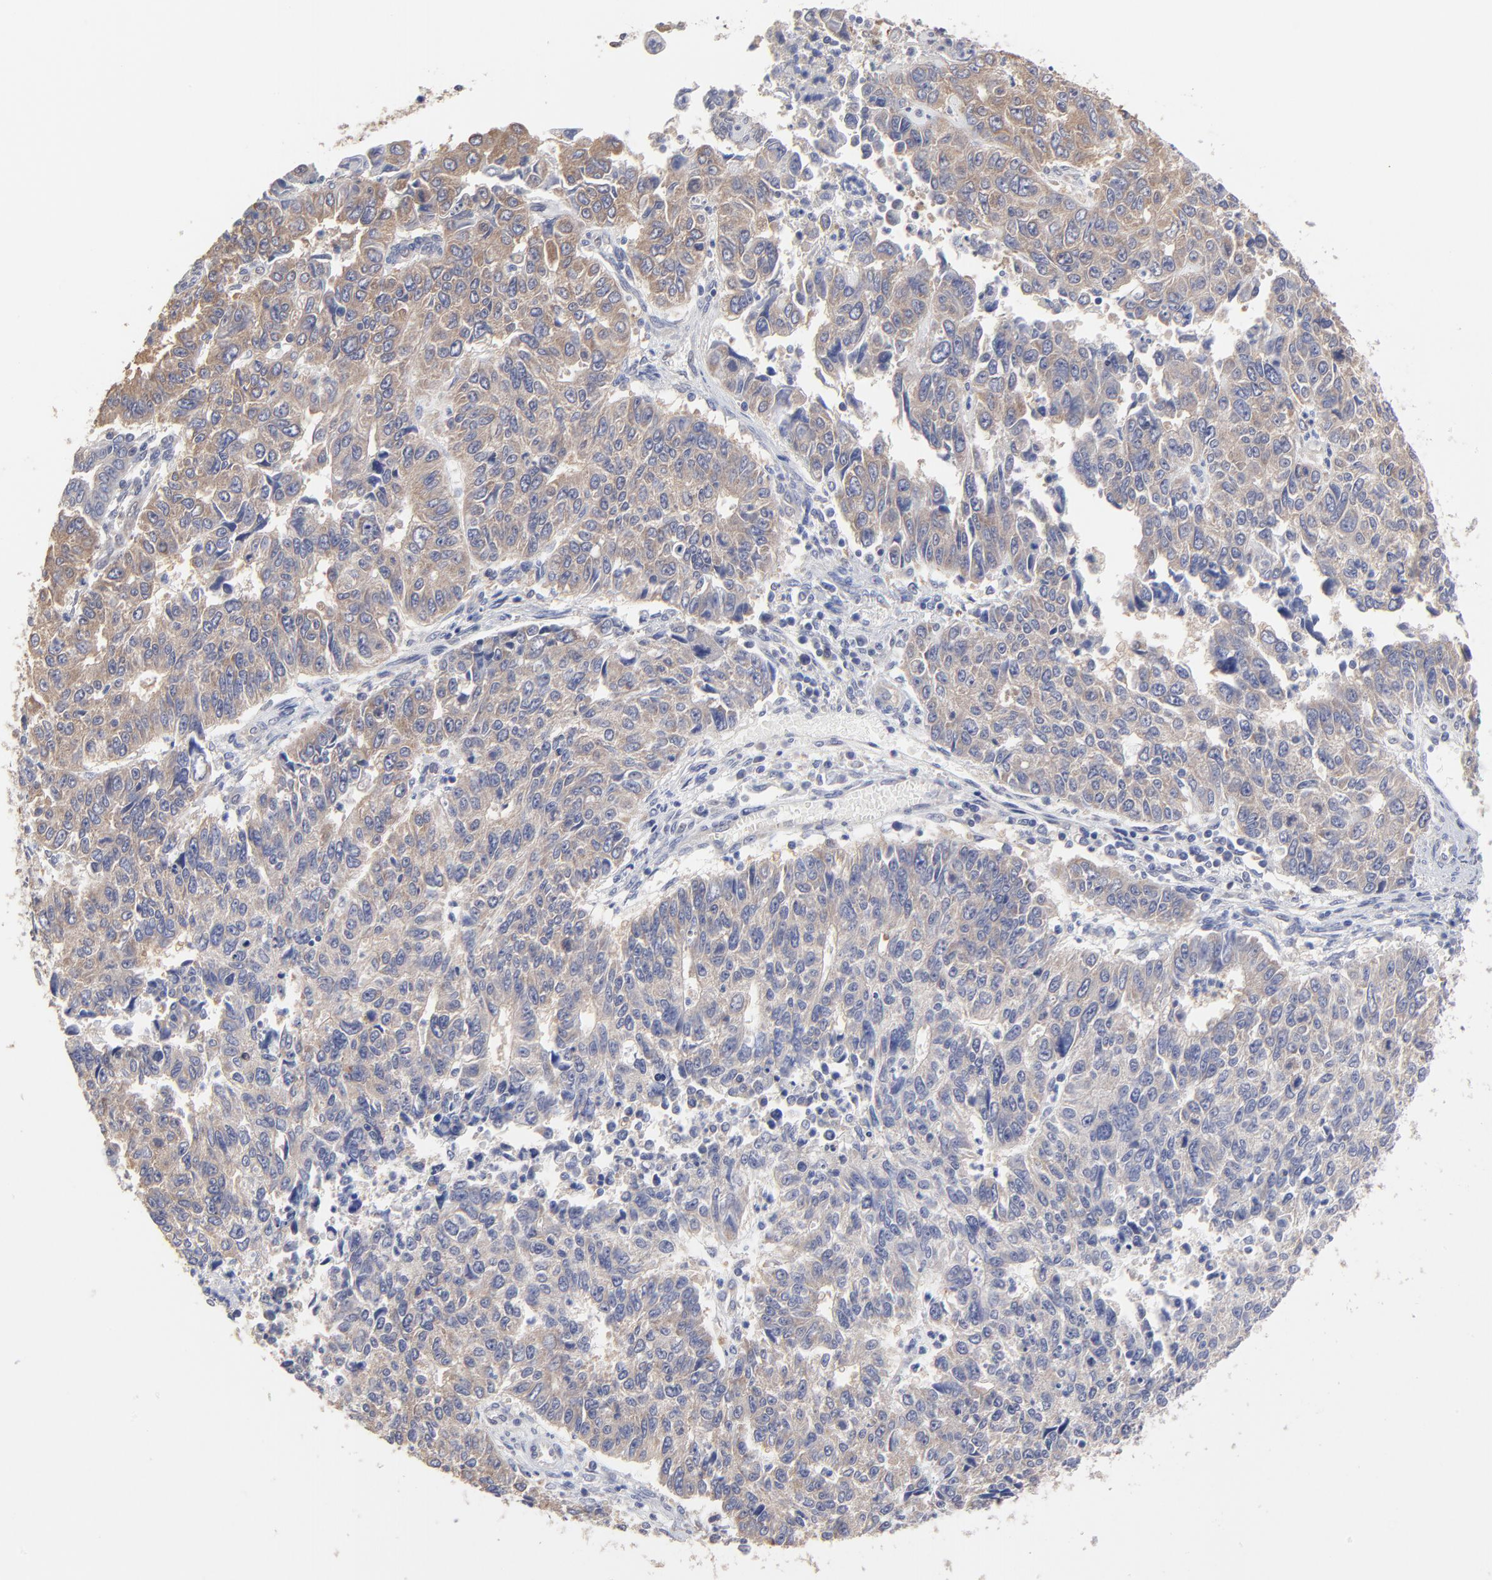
{"staining": {"intensity": "weak", "quantity": "25%-75%", "location": "cytoplasmic/membranous"}, "tissue": "endometrial cancer", "cell_type": "Tumor cells", "image_type": "cancer", "snomed": [{"axis": "morphology", "description": "Adenocarcinoma, NOS"}, {"axis": "topography", "description": "Endometrium"}], "caption": "Endometrial cancer (adenocarcinoma) stained with DAB IHC reveals low levels of weak cytoplasmic/membranous expression in about 25%-75% of tumor cells. The staining was performed using DAB to visualize the protein expression in brown, while the nuclei were stained in blue with hematoxylin (Magnification: 20x).", "gene": "CCT2", "patient": {"sex": "female", "age": 42}}